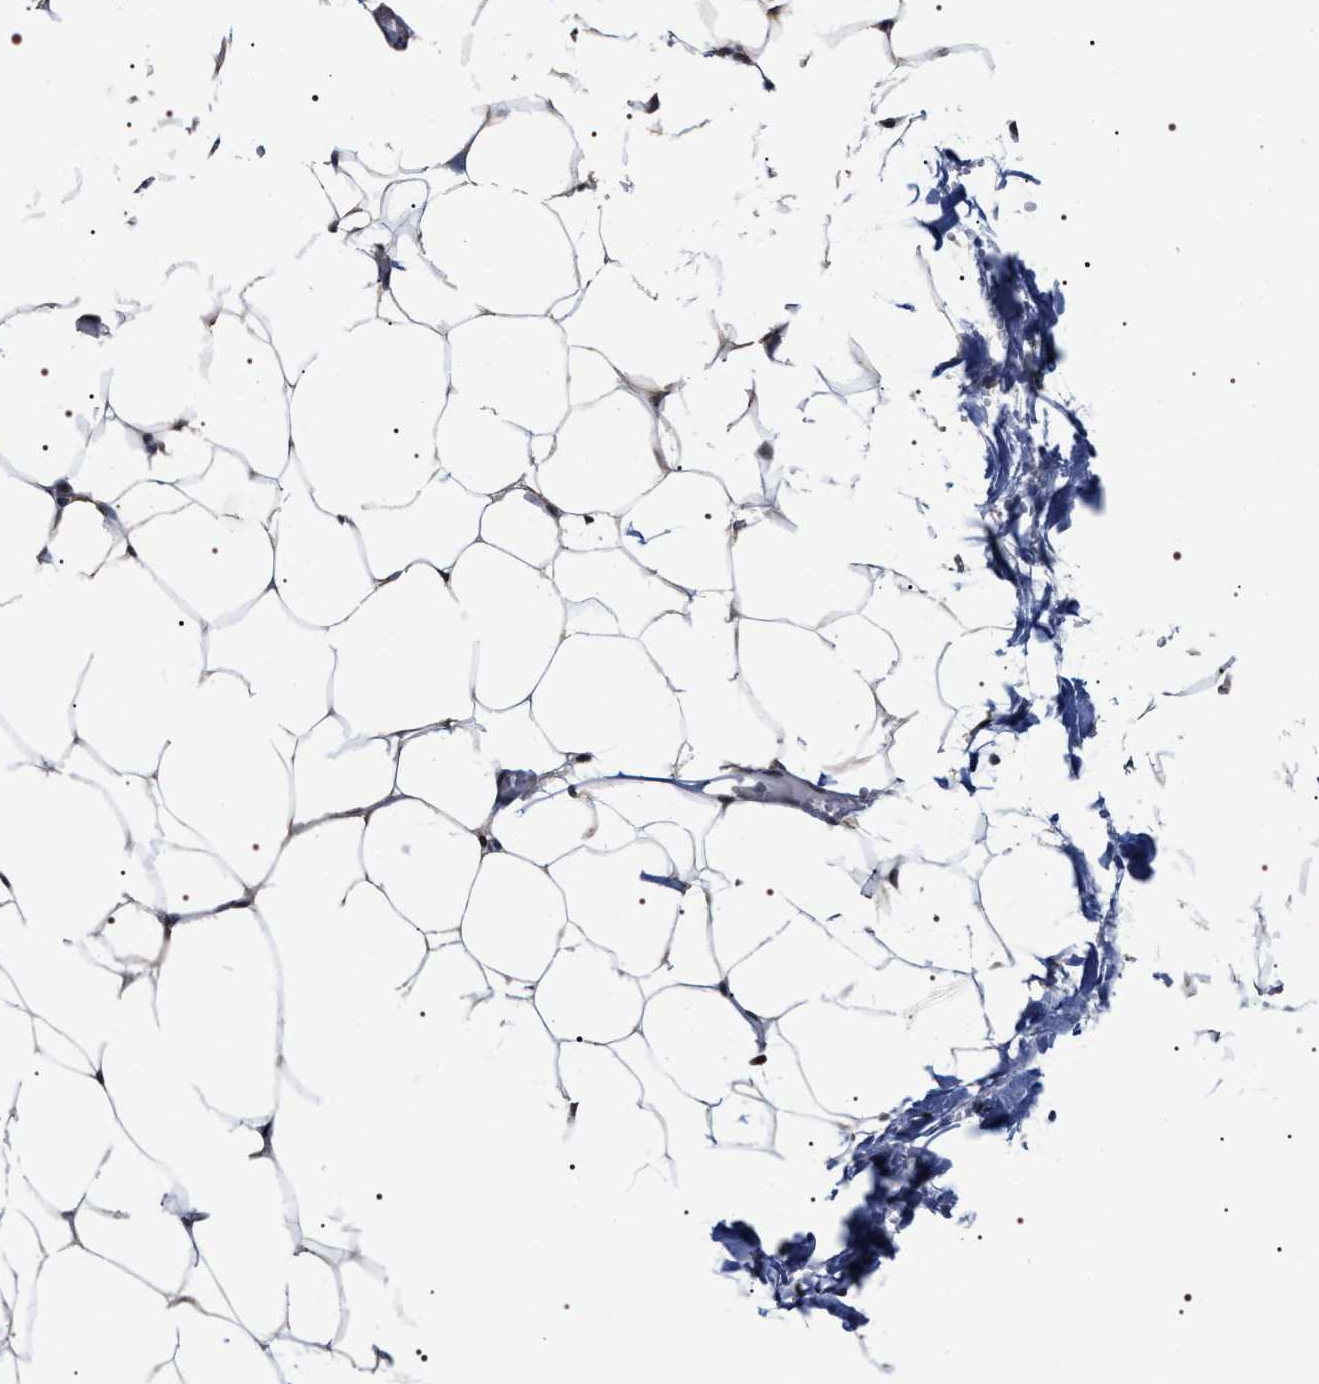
{"staining": {"intensity": "moderate", "quantity": "25%-75%", "location": "cytoplasmic/membranous"}, "tissue": "adipose tissue", "cell_type": "Adipocytes", "image_type": "normal", "snomed": [{"axis": "morphology", "description": "Normal tissue, NOS"}, {"axis": "topography", "description": "Breast"}, {"axis": "topography", "description": "Adipose tissue"}], "caption": "Immunohistochemical staining of normal human adipose tissue demonstrates medium levels of moderate cytoplasmic/membranous staining in approximately 25%-75% of adipocytes. The protein is shown in brown color, while the nuclei are stained blue.", "gene": "BAG6", "patient": {"sex": "female", "age": 25}}